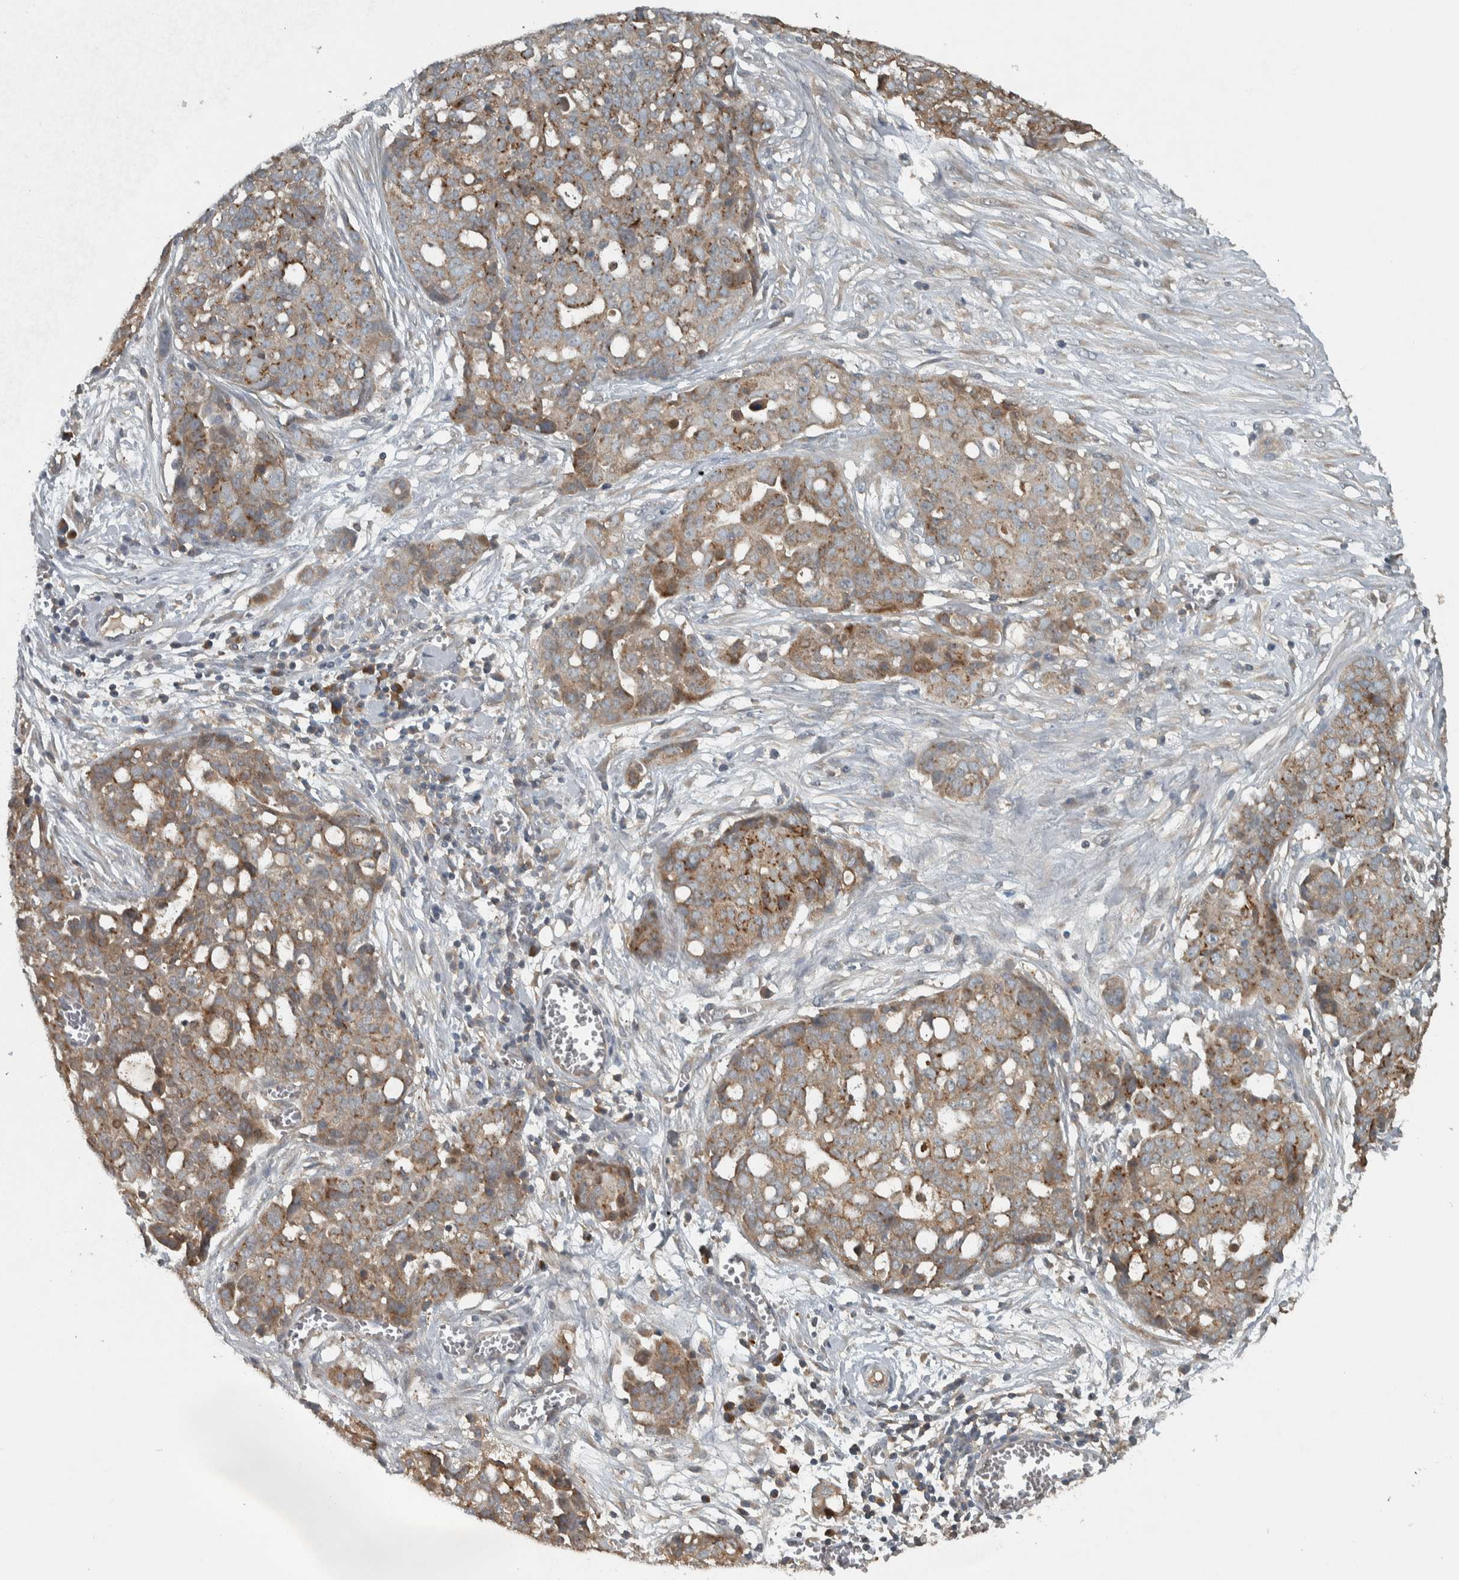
{"staining": {"intensity": "moderate", "quantity": "25%-75%", "location": "cytoplasmic/membranous"}, "tissue": "ovarian cancer", "cell_type": "Tumor cells", "image_type": "cancer", "snomed": [{"axis": "morphology", "description": "Cystadenocarcinoma, serous, NOS"}, {"axis": "topography", "description": "Soft tissue"}, {"axis": "topography", "description": "Ovary"}], "caption": "DAB (3,3'-diaminobenzidine) immunohistochemical staining of human ovarian cancer exhibits moderate cytoplasmic/membranous protein expression in about 25%-75% of tumor cells.", "gene": "CLCN2", "patient": {"sex": "female", "age": 57}}